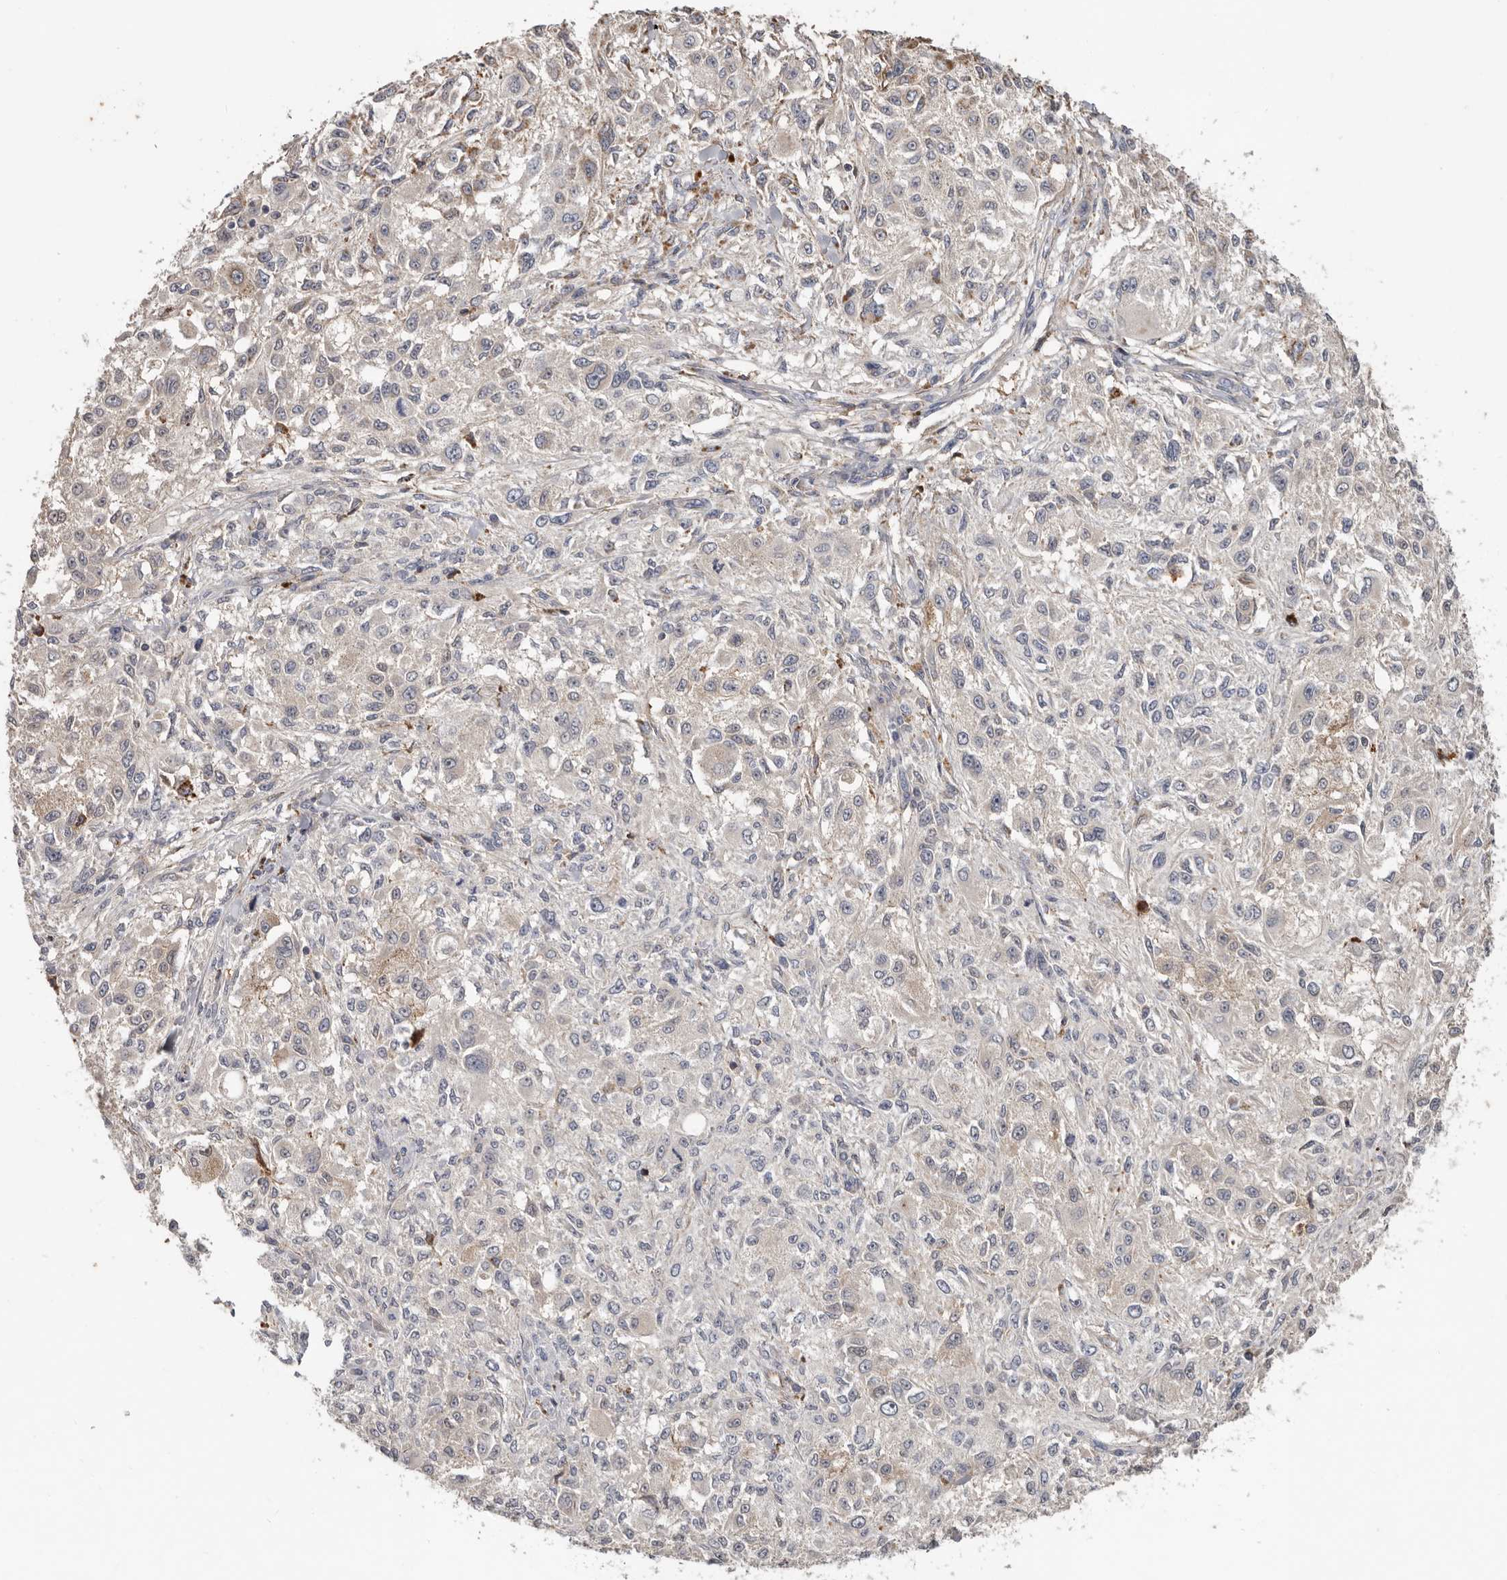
{"staining": {"intensity": "weak", "quantity": "<25%", "location": "cytoplasmic/membranous"}, "tissue": "melanoma", "cell_type": "Tumor cells", "image_type": "cancer", "snomed": [{"axis": "morphology", "description": "Necrosis, NOS"}, {"axis": "morphology", "description": "Malignant melanoma, NOS"}, {"axis": "topography", "description": "Skin"}], "caption": "Photomicrograph shows no protein positivity in tumor cells of malignant melanoma tissue.", "gene": "KIF26B", "patient": {"sex": "female", "age": 87}}